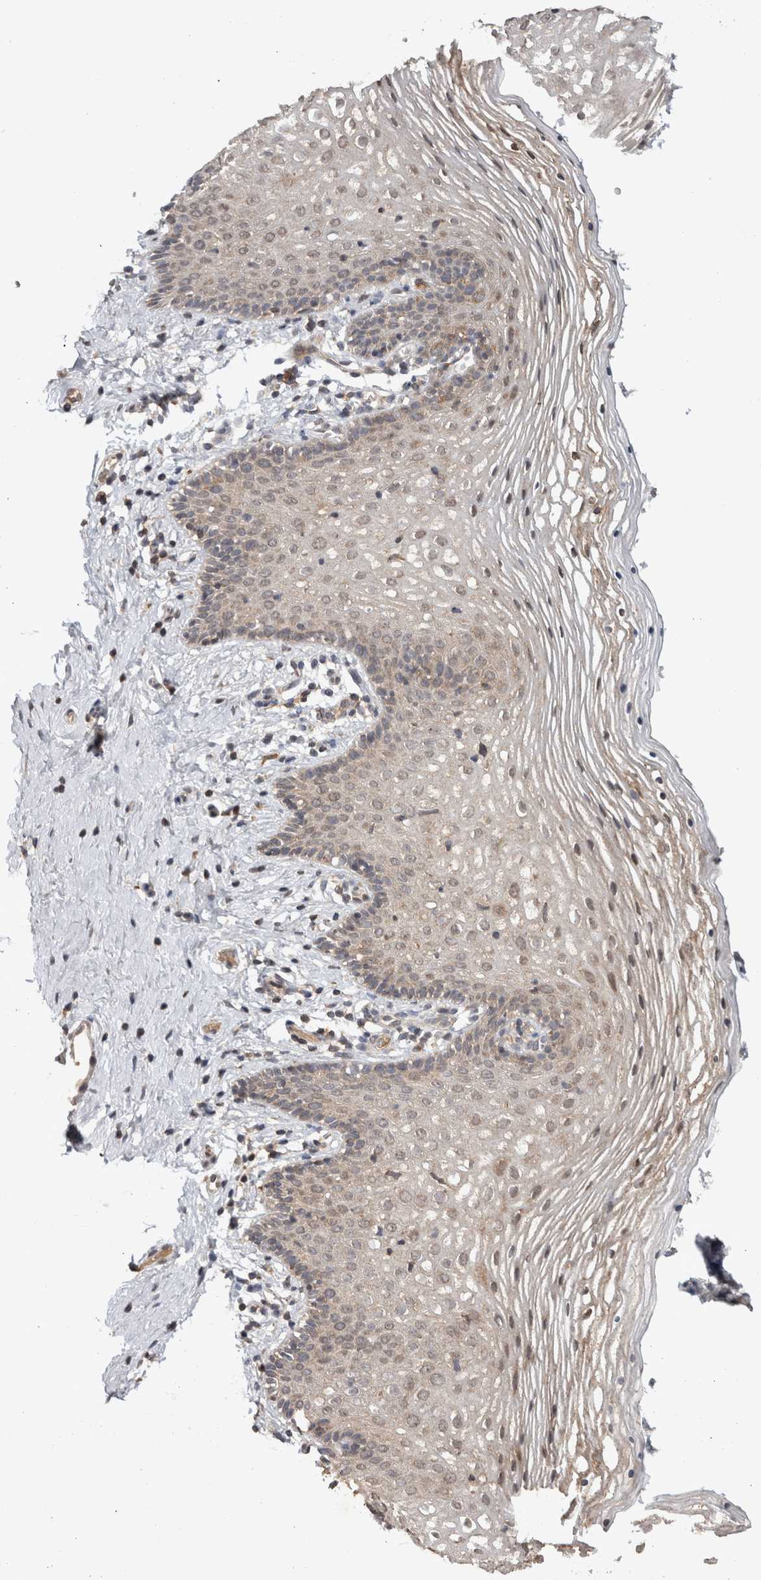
{"staining": {"intensity": "weak", "quantity": ">75%", "location": "cytoplasmic/membranous"}, "tissue": "vagina", "cell_type": "Squamous epithelial cells", "image_type": "normal", "snomed": [{"axis": "morphology", "description": "Normal tissue, NOS"}, {"axis": "topography", "description": "Vagina"}], "caption": "Squamous epithelial cells display weak cytoplasmic/membranous staining in approximately >75% of cells in normal vagina.", "gene": "HMOX2", "patient": {"sex": "female", "age": 32}}